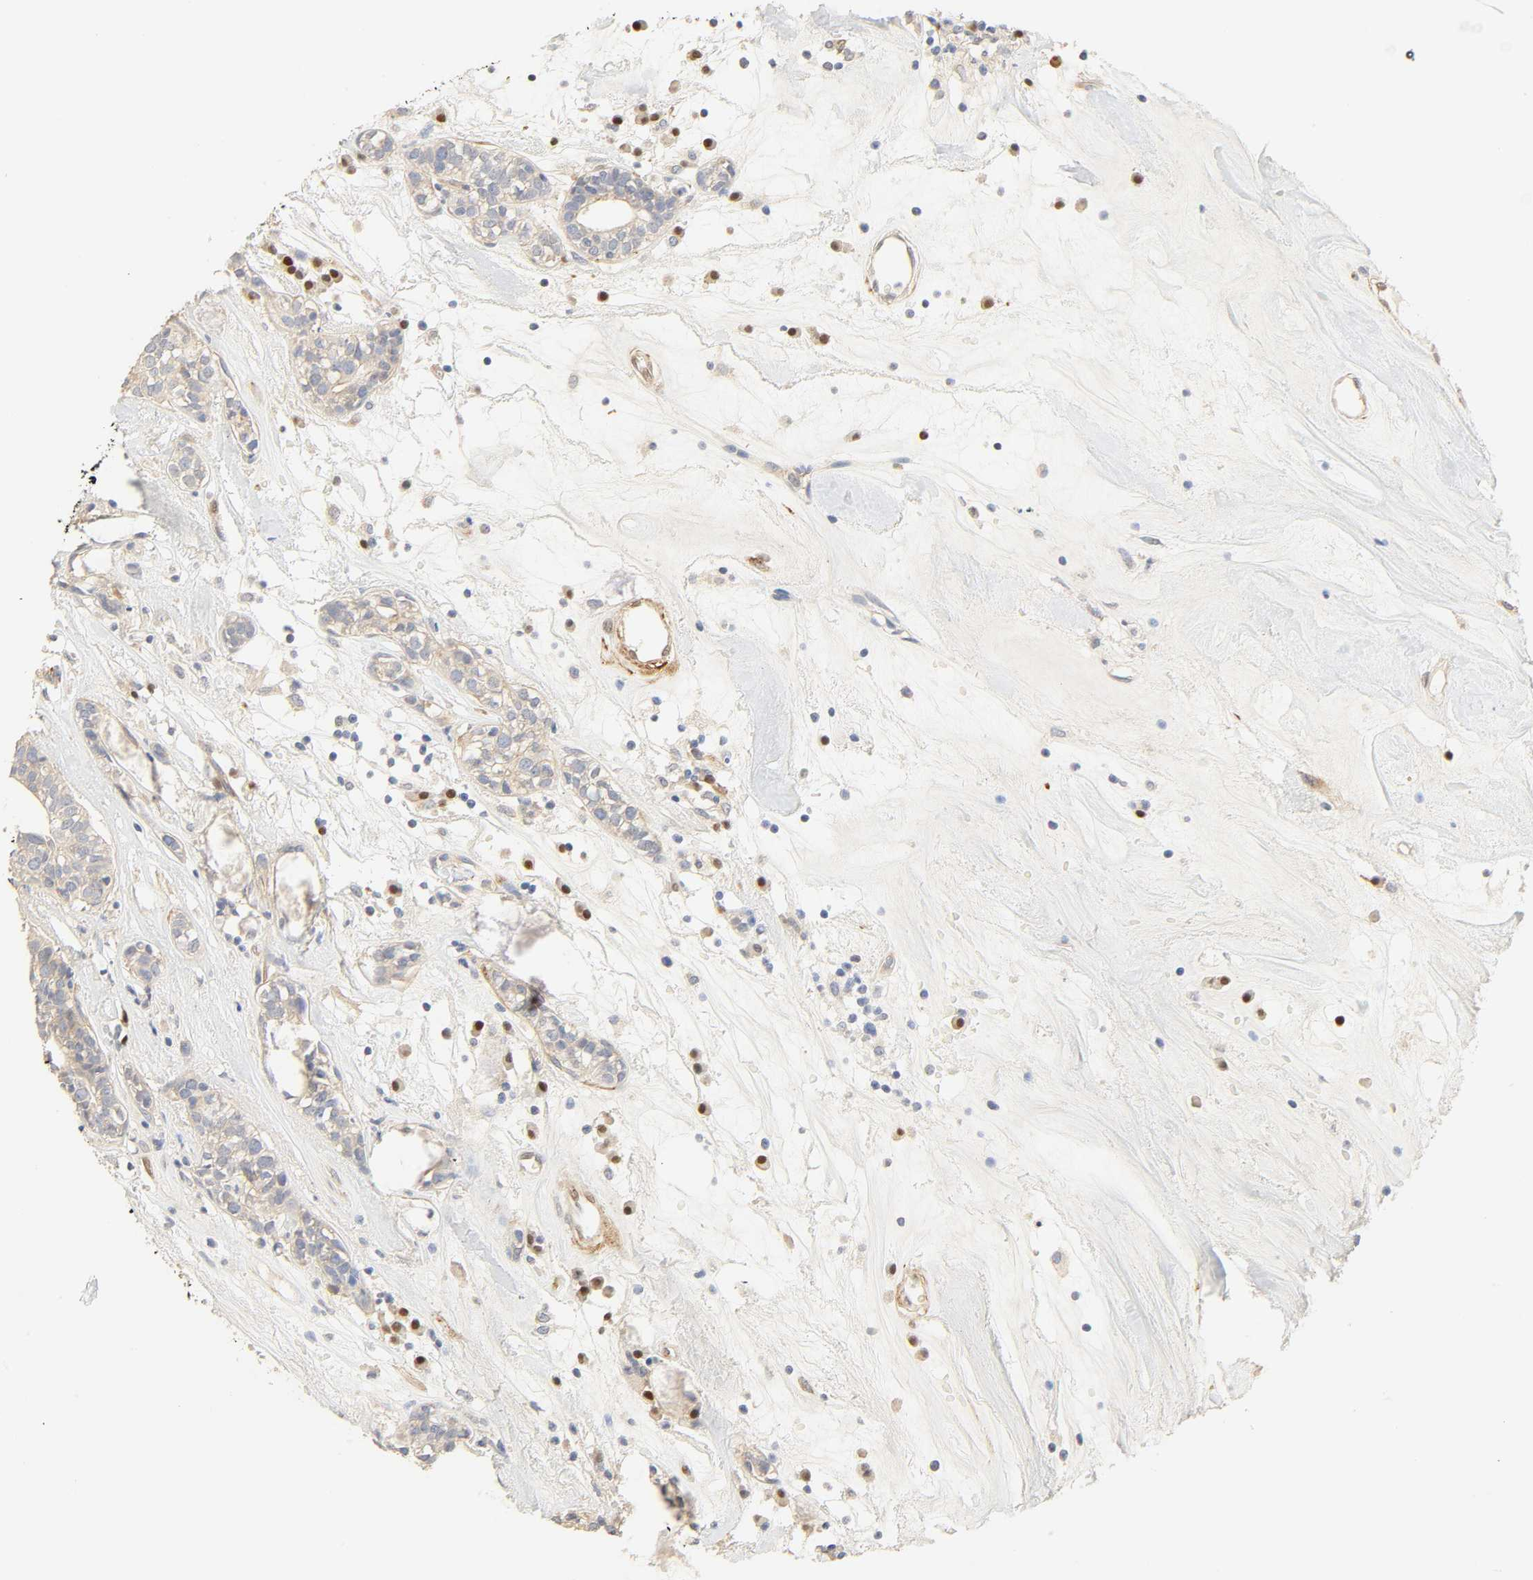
{"staining": {"intensity": "negative", "quantity": "none", "location": "none"}, "tissue": "head and neck cancer", "cell_type": "Tumor cells", "image_type": "cancer", "snomed": [{"axis": "morphology", "description": "Adenocarcinoma, NOS"}, {"axis": "topography", "description": "Salivary gland"}, {"axis": "topography", "description": "Head-Neck"}], "caption": "IHC histopathology image of neoplastic tissue: head and neck cancer (adenocarcinoma) stained with DAB (3,3'-diaminobenzidine) demonstrates no significant protein staining in tumor cells.", "gene": "BORCS8-MEF2B", "patient": {"sex": "female", "age": 65}}